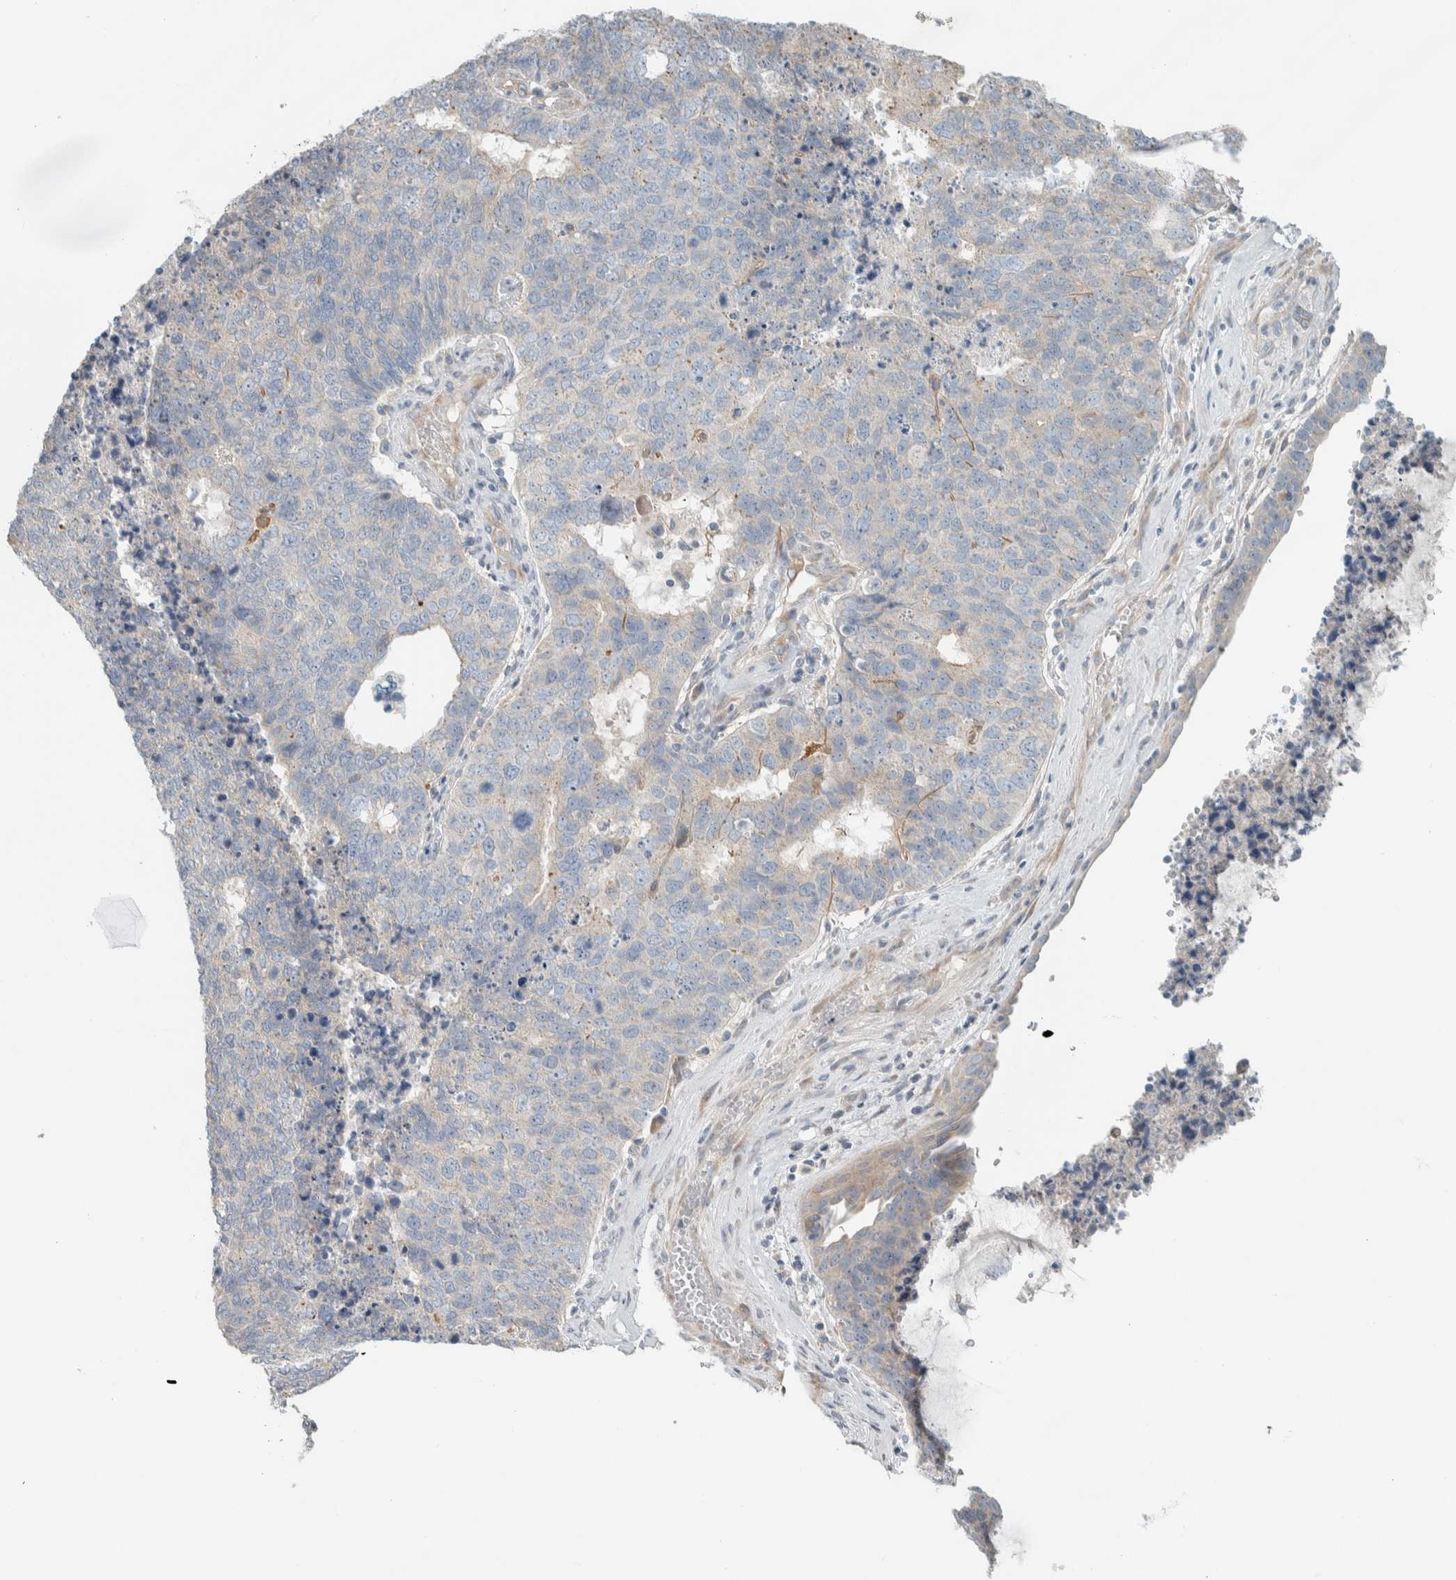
{"staining": {"intensity": "negative", "quantity": "none", "location": "none"}, "tissue": "cervical cancer", "cell_type": "Tumor cells", "image_type": "cancer", "snomed": [{"axis": "morphology", "description": "Squamous cell carcinoma, NOS"}, {"axis": "topography", "description": "Cervix"}], "caption": "IHC of human cervical cancer demonstrates no staining in tumor cells. The staining was performed using DAB to visualize the protein expression in brown, while the nuclei were stained in blue with hematoxylin (Magnification: 20x).", "gene": "HGS", "patient": {"sex": "female", "age": 63}}